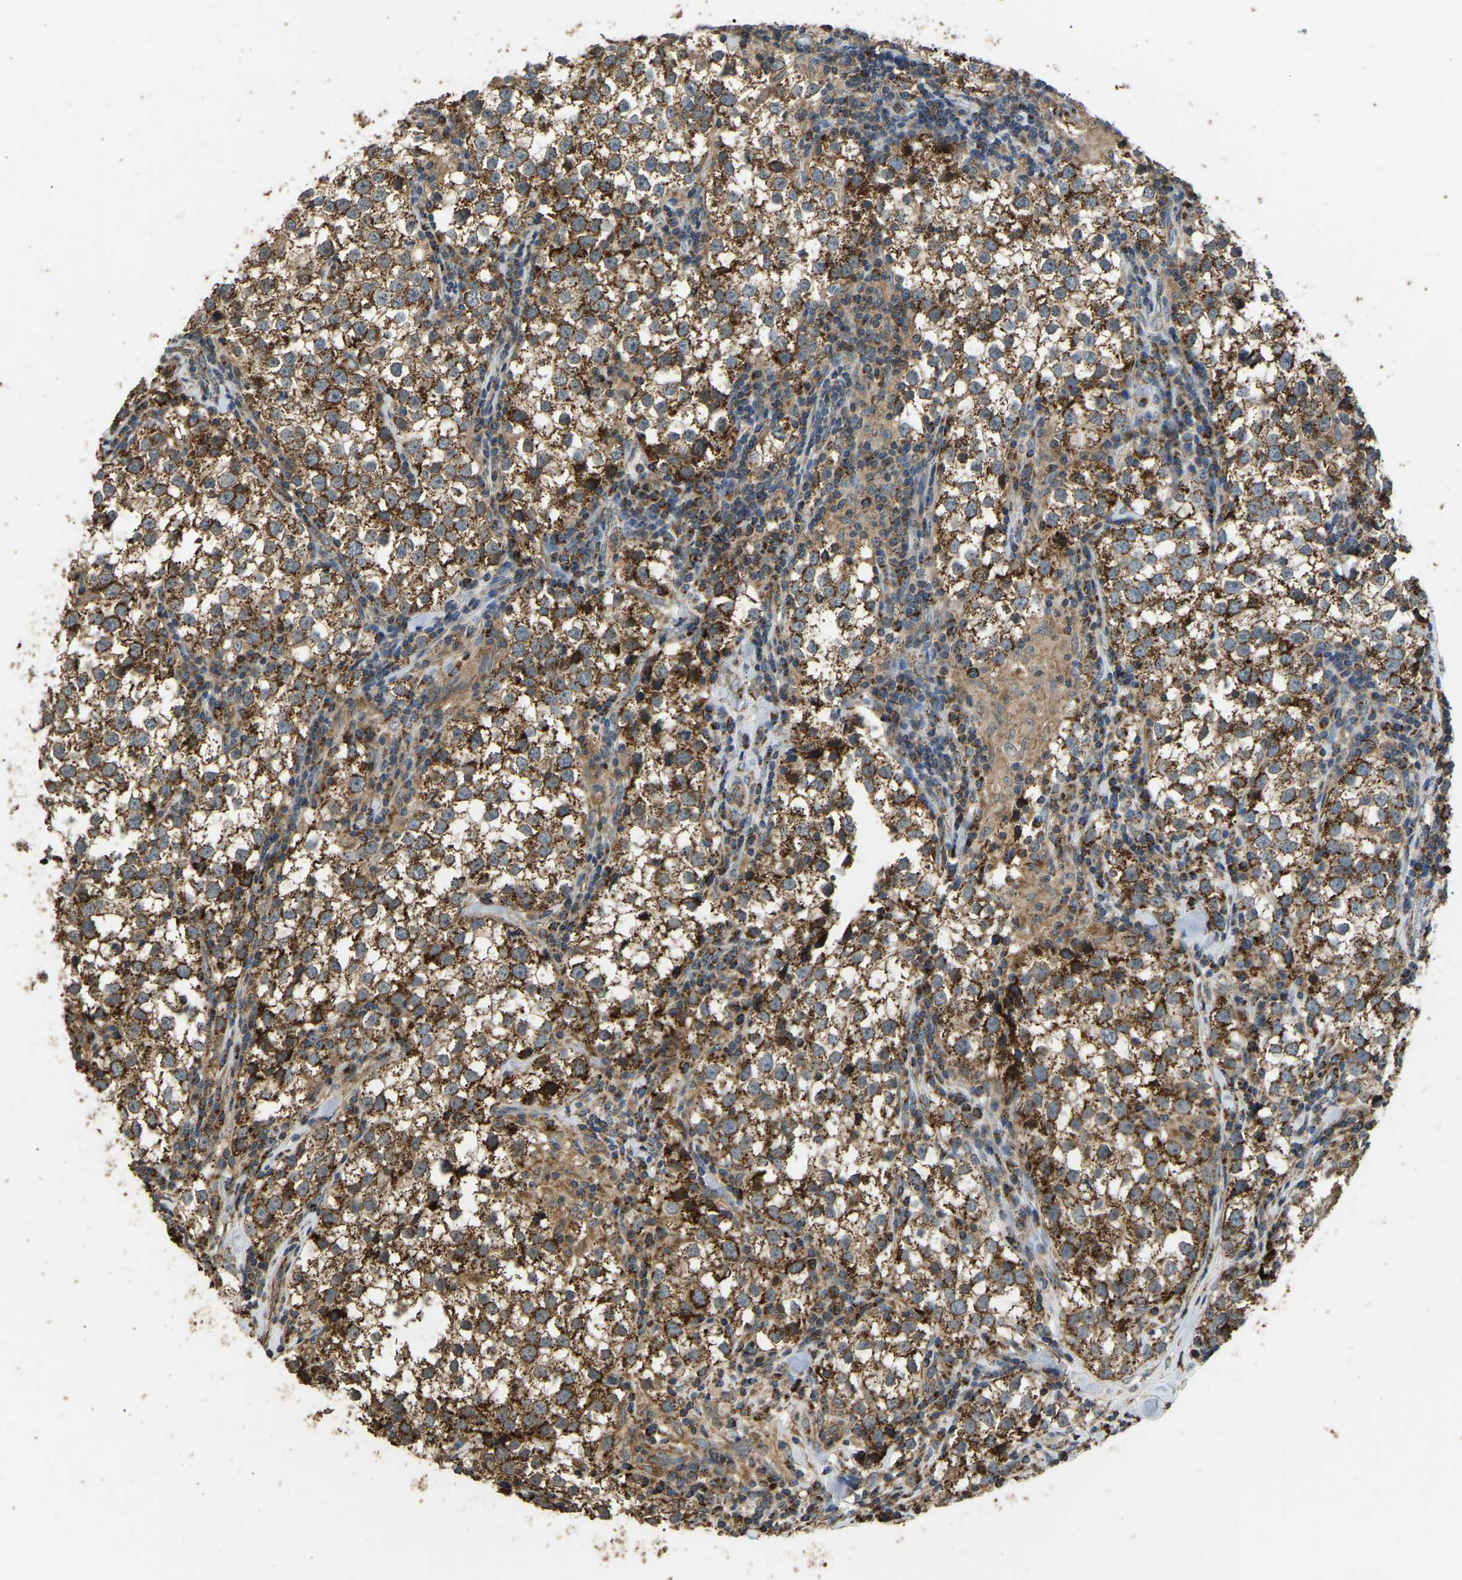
{"staining": {"intensity": "strong", "quantity": ">75%", "location": "cytoplasmic/membranous"}, "tissue": "testis cancer", "cell_type": "Tumor cells", "image_type": "cancer", "snomed": [{"axis": "morphology", "description": "Seminoma, NOS"}, {"axis": "morphology", "description": "Carcinoma, Embryonal, NOS"}, {"axis": "topography", "description": "Testis"}], "caption": "Immunohistochemistry (IHC) of testis cancer displays high levels of strong cytoplasmic/membranous staining in about >75% of tumor cells.", "gene": "TUFM", "patient": {"sex": "male", "age": 36}}